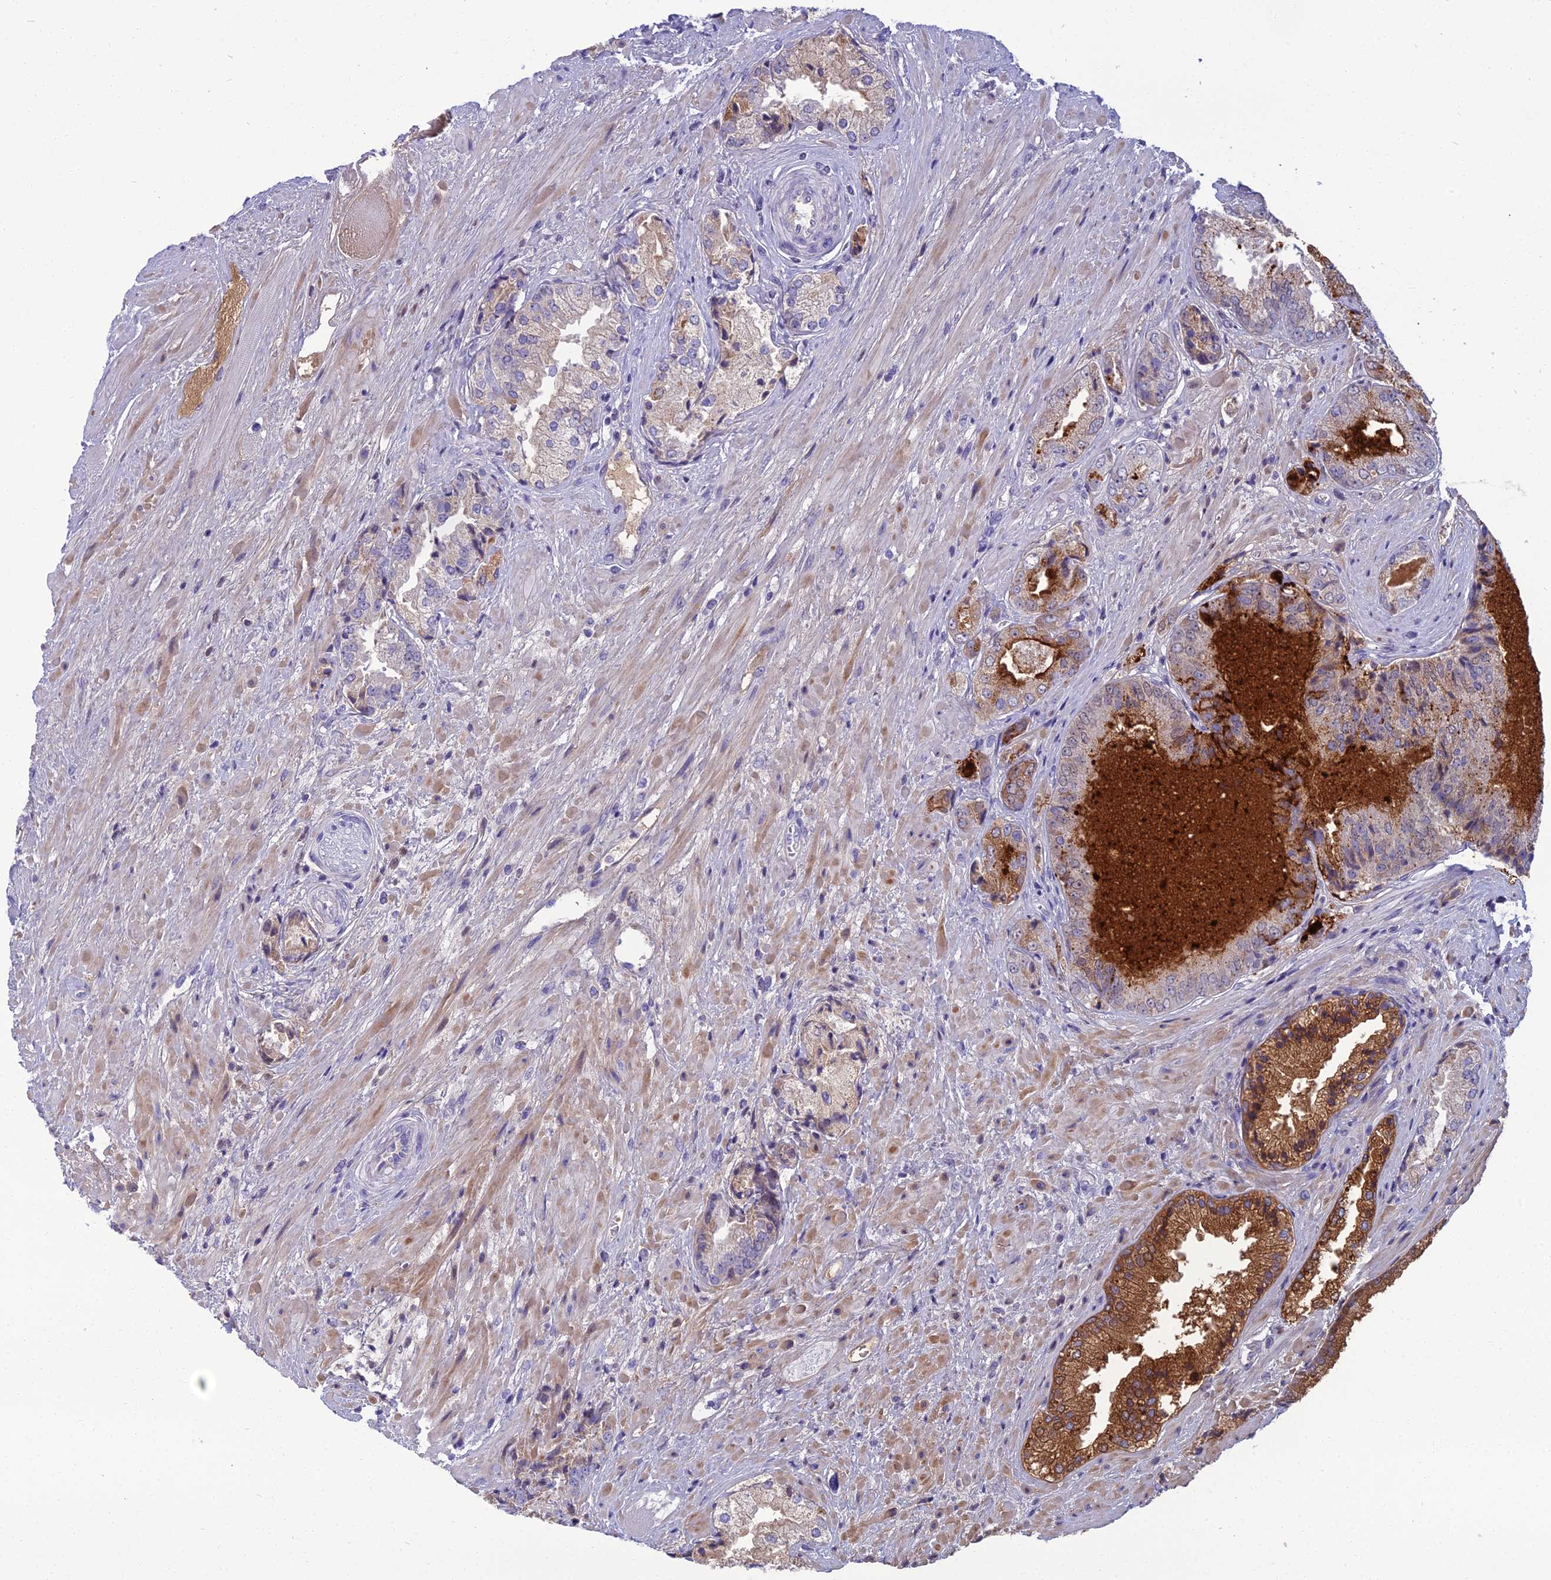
{"staining": {"intensity": "strong", "quantity": "<25%", "location": "cytoplasmic/membranous"}, "tissue": "prostate cancer", "cell_type": "Tumor cells", "image_type": "cancer", "snomed": [{"axis": "morphology", "description": "Adenocarcinoma, High grade"}, {"axis": "topography", "description": "Prostate"}], "caption": "Immunohistochemistry (IHC) histopathology image of prostate adenocarcinoma (high-grade) stained for a protein (brown), which shows medium levels of strong cytoplasmic/membranous positivity in about <25% of tumor cells.", "gene": "SPTLC3", "patient": {"sex": "male", "age": 71}}